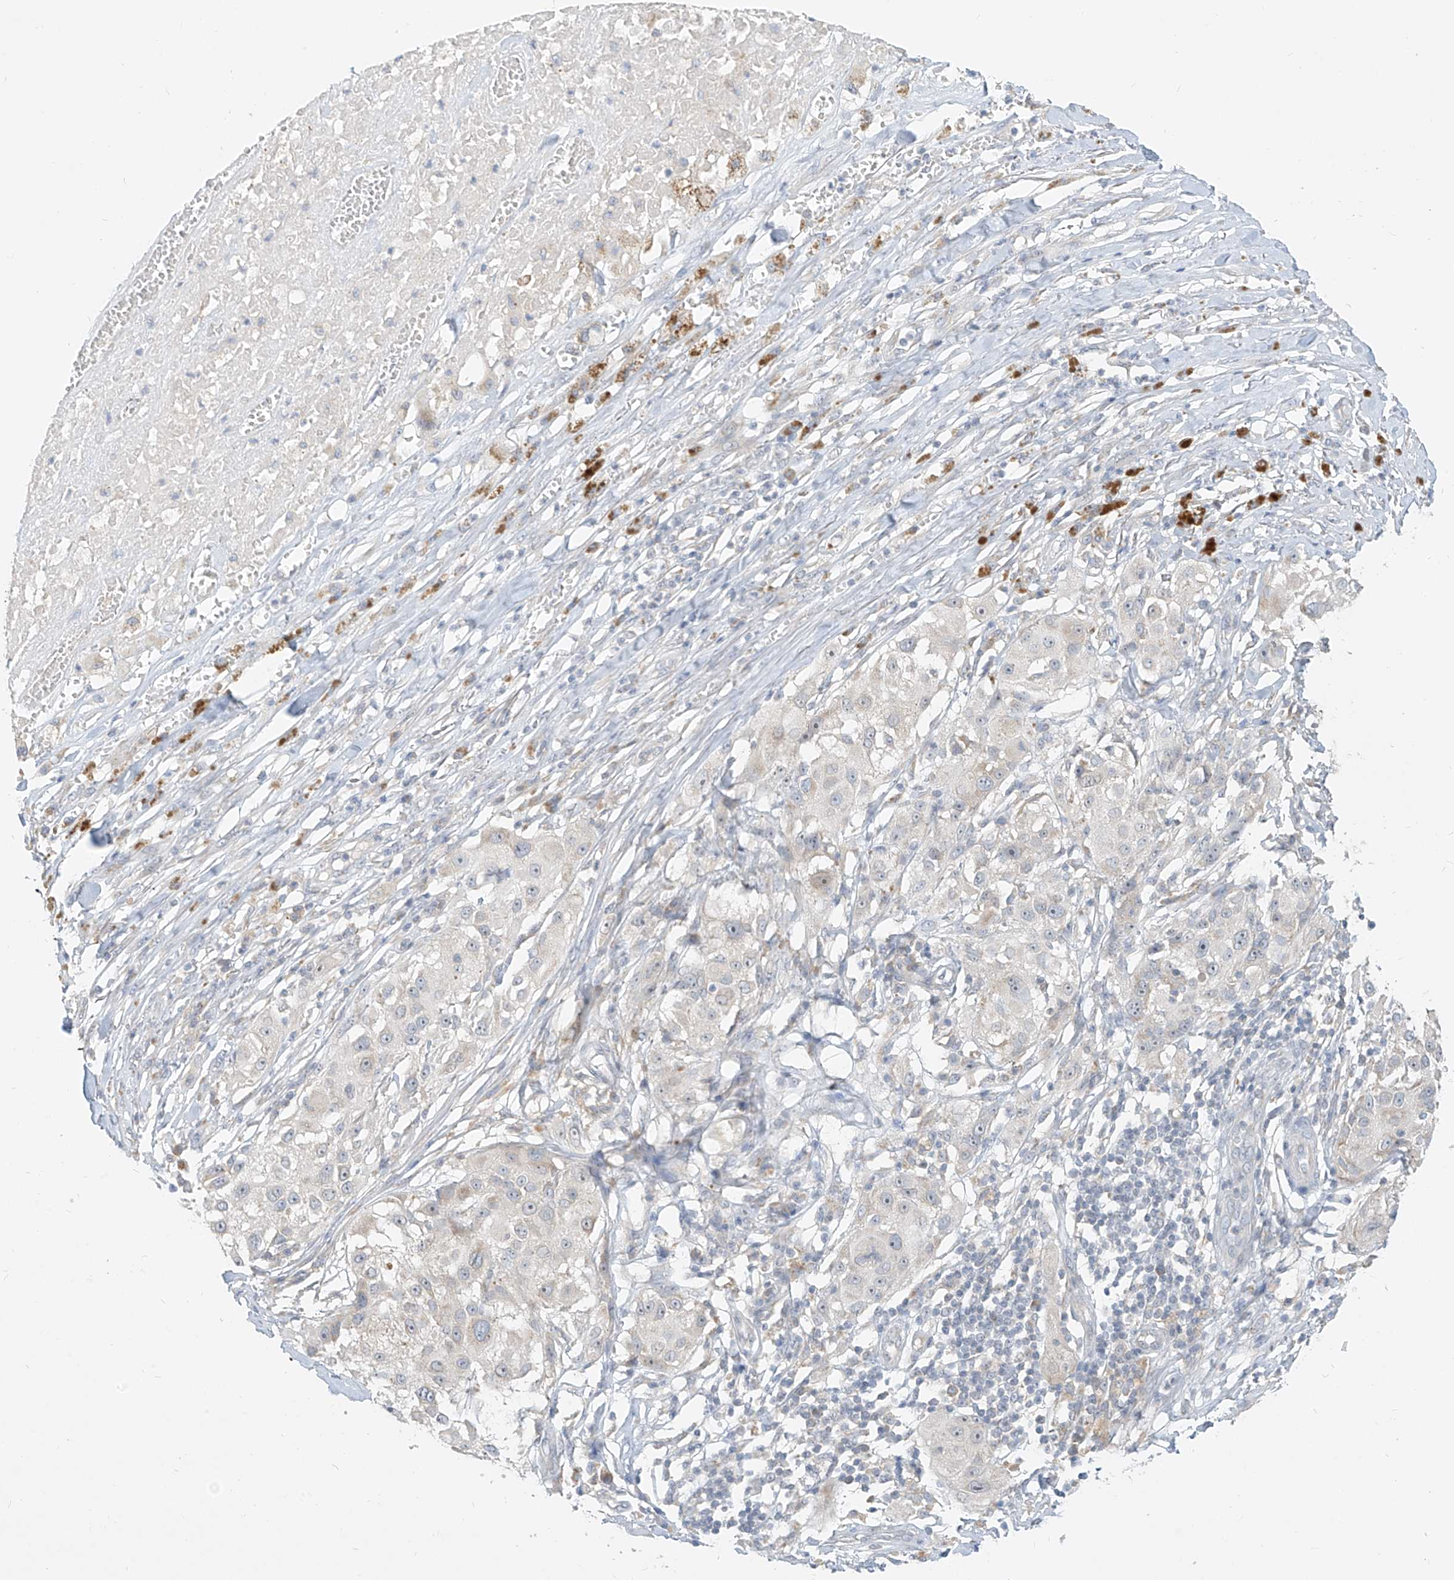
{"staining": {"intensity": "negative", "quantity": "none", "location": "none"}, "tissue": "melanoma", "cell_type": "Tumor cells", "image_type": "cancer", "snomed": [{"axis": "morphology", "description": "Necrosis, NOS"}, {"axis": "morphology", "description": "Malignant melanoma, NOS"}, {"axis": "topography", "description": "Skin"}], "caption": "DAB immunohistochemical staining of malignant melanoma reveals no significant expression in tumor cells.", "gene": "C2orf42", "patient": {"sex": "female", "age": 87}}